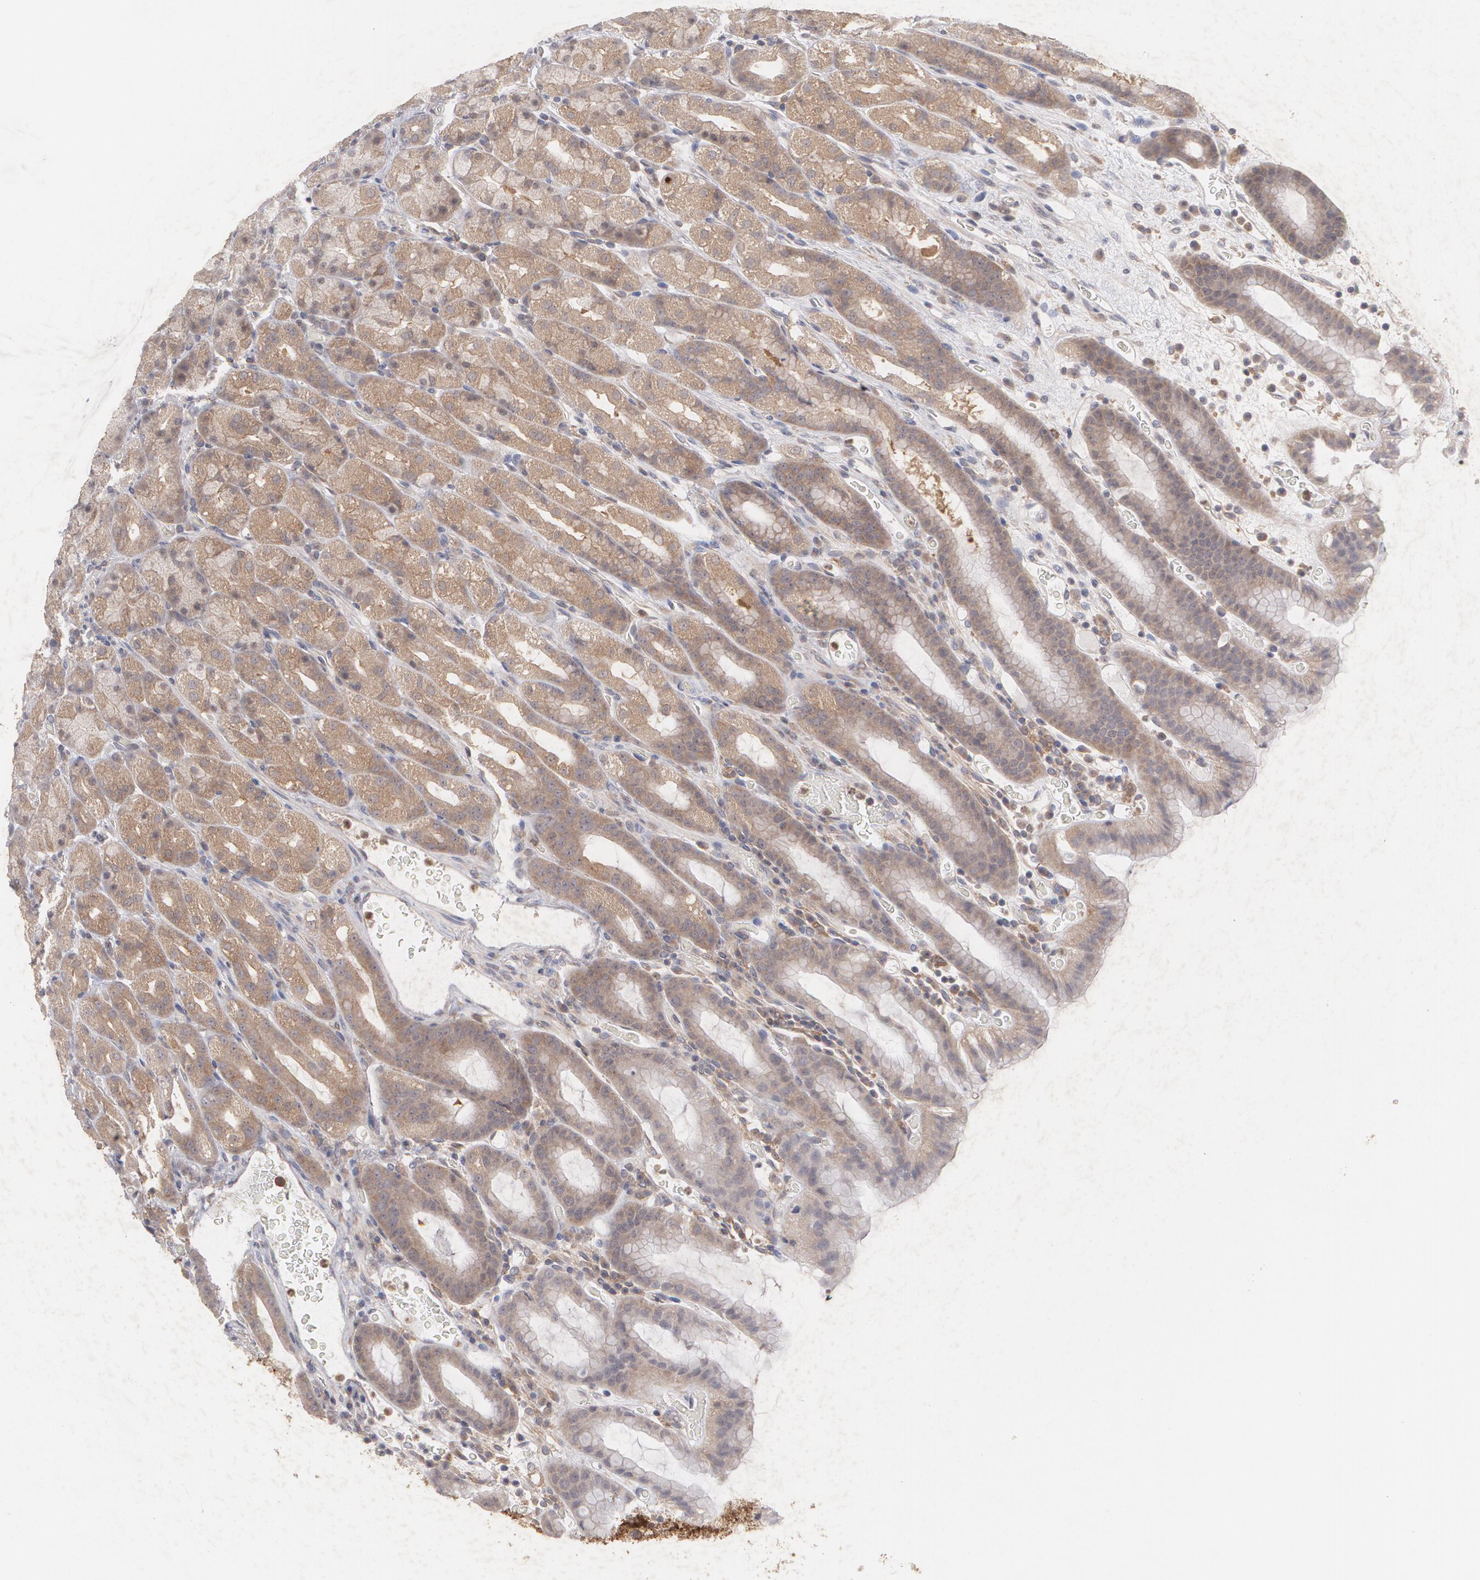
{"staining": {"intensity": "strong", "quantity": "<25%", "location": "cytoplasmic/membranous"}, "tissue": "stomach", "cell_type": "Glandular cells", "image_type": "normal", "snomed": [{"axis": "morphology", "description": "Normal tissue, NOS"}, {"axis": "topography", "description": "Stomach, upper"}], "caption": "A brown stain highlights strong cytoplasmic/membranous positivity of a protein in glandular cells of benign stomach. The staining was performed using DAB, with brown indicating positive protein expression. Nuclei are stained blue with hematoxylin.", "gene": "HTT", "patient": {"sex": "male", "age": 68}}